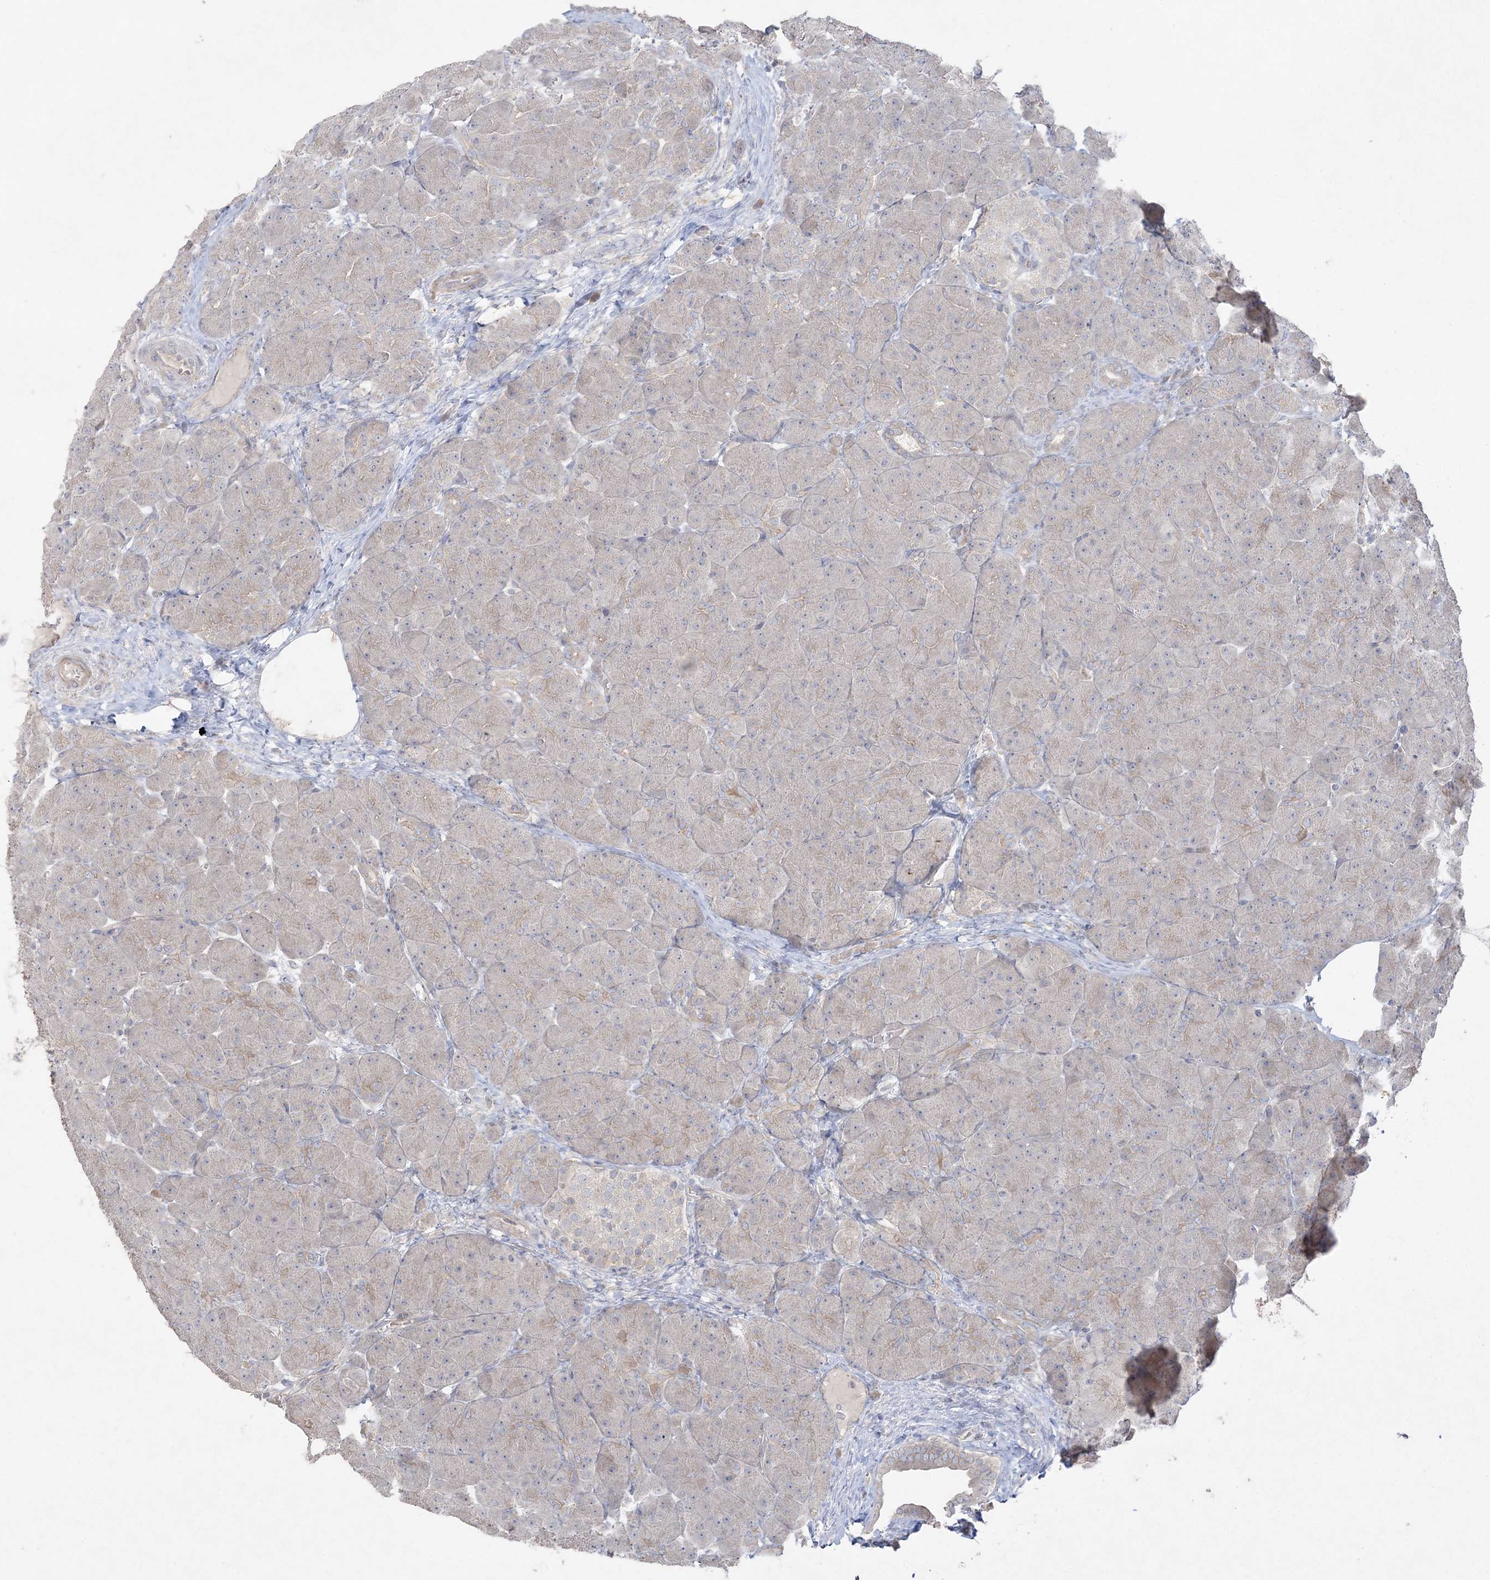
{"staining": {"intensity": "negative", "quantity": "none", "location": "none"}, "tissue": "pancreas", "cell_type": "Exocrine glandular cells", "image_type": "normal", "snomed": [{"axis": "morphology", "description": "Normal tissue, NOS"}, {"axis": "topography", "description": "Pancreas"}], "caption": "The photomicrograph reveals no significant expression in exocrine glandular cells of pancreas.", "gene": "SH3BP4", "patient": {"sex": "male", "age": 66}}